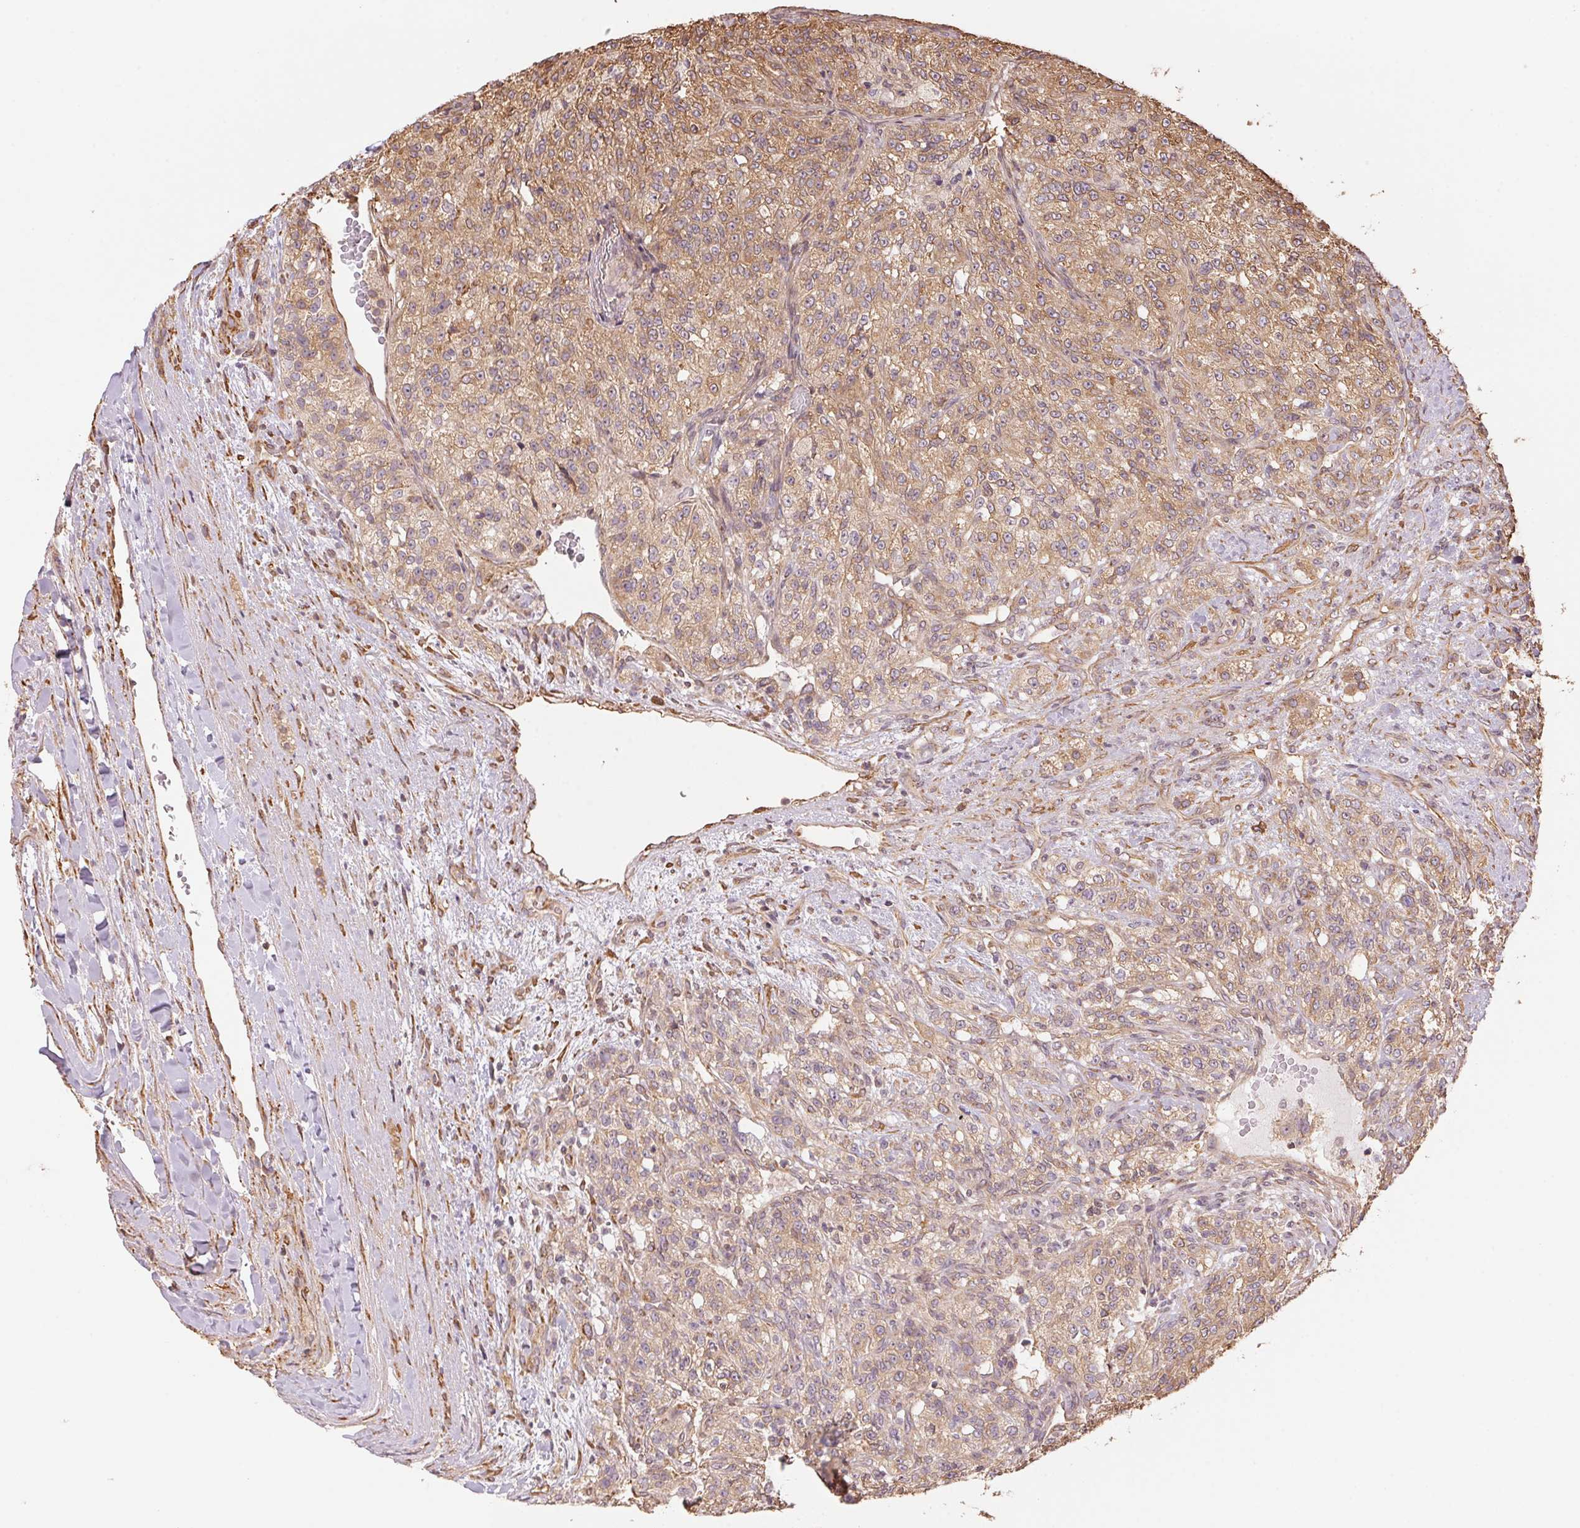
{"staining": {"intensity": "weak", "quantity": ">75%", "location": "cytoplasmic/membranous"}, "tissue": "renal cancer", "cell_type": "Tumor cells", "image_type": "cancer", "snomed": [{"axis": "morphology", "description": "Adenocarcinoma, NOS"}, {"axis": "topography", "description": "Kidney"}], "caption": "Immunohistochemistry (IHC) image of neoplastic tissue: renal adenocarcinoma stained using immunohistochemistry (IHC) exhibits low levels of weak protein expression localized specifically in the cytoplasmic/membranous of tumor cells, appearing as a cytoplasmic/membranous brown color.", "gene": "C6orf163", "patient": {"sex": "female", "age": 63}}